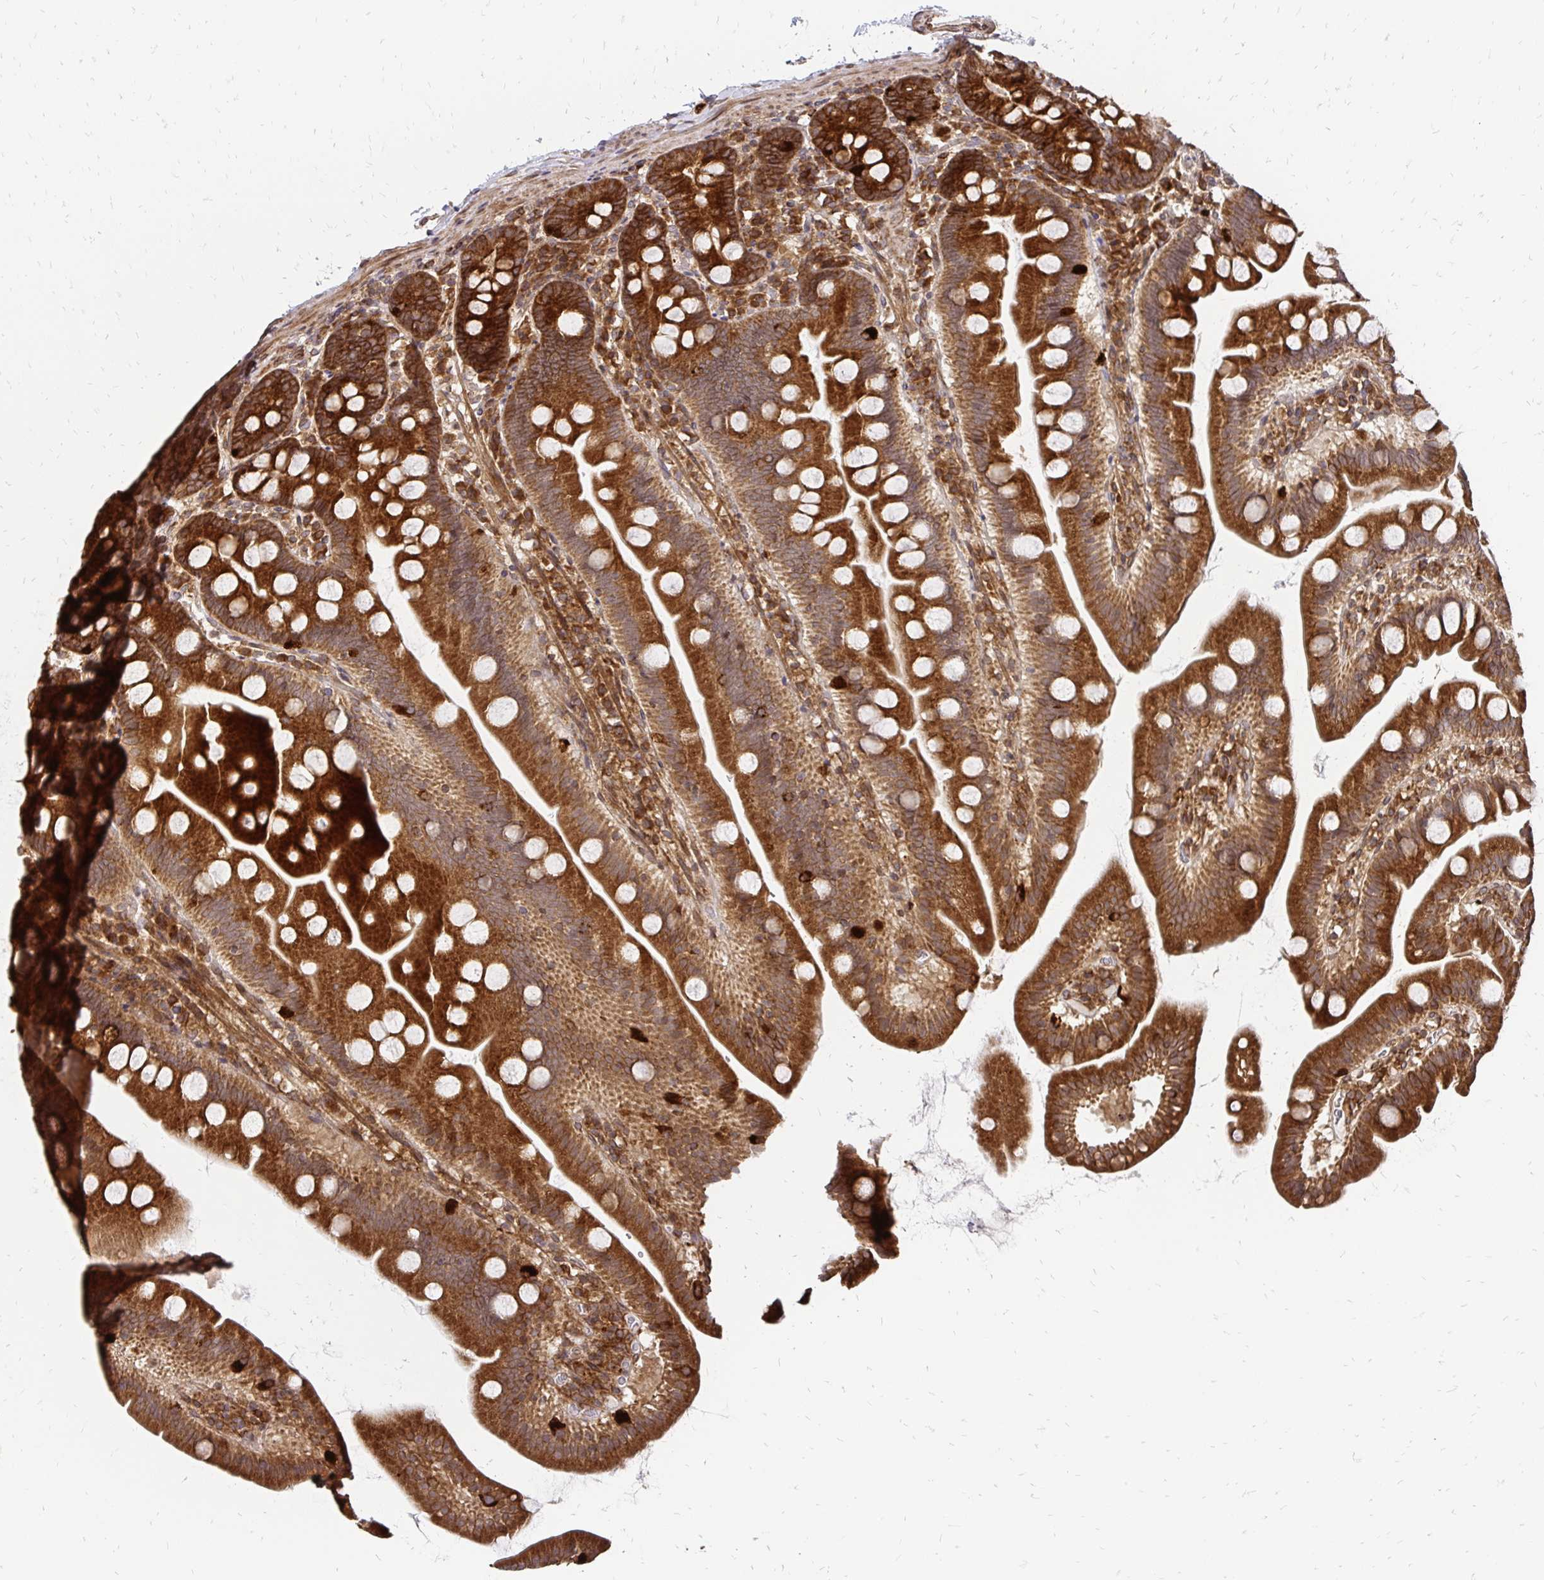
{"staining": {"intensity": "strong", "quantity": ">75%", "location": "cytoplasmic/membranous"}, "tissue": "small intestine", "cell_type": "Glandular cells", "image_type": "normal", "snomed": [{"axis": "morphology", "description": "Normal tissue, NOS"}, {"axis": "topography", "description": "Small intestine"}], "caption": "Small intestine stained for a protein exhibits strong cytoplasmic/membranous positivity in glandular cells. (DAB IHC with brightfield microscopy, high magnification).", "gene": "ZW10", "patient": {"sex": "female", "age": 68}}